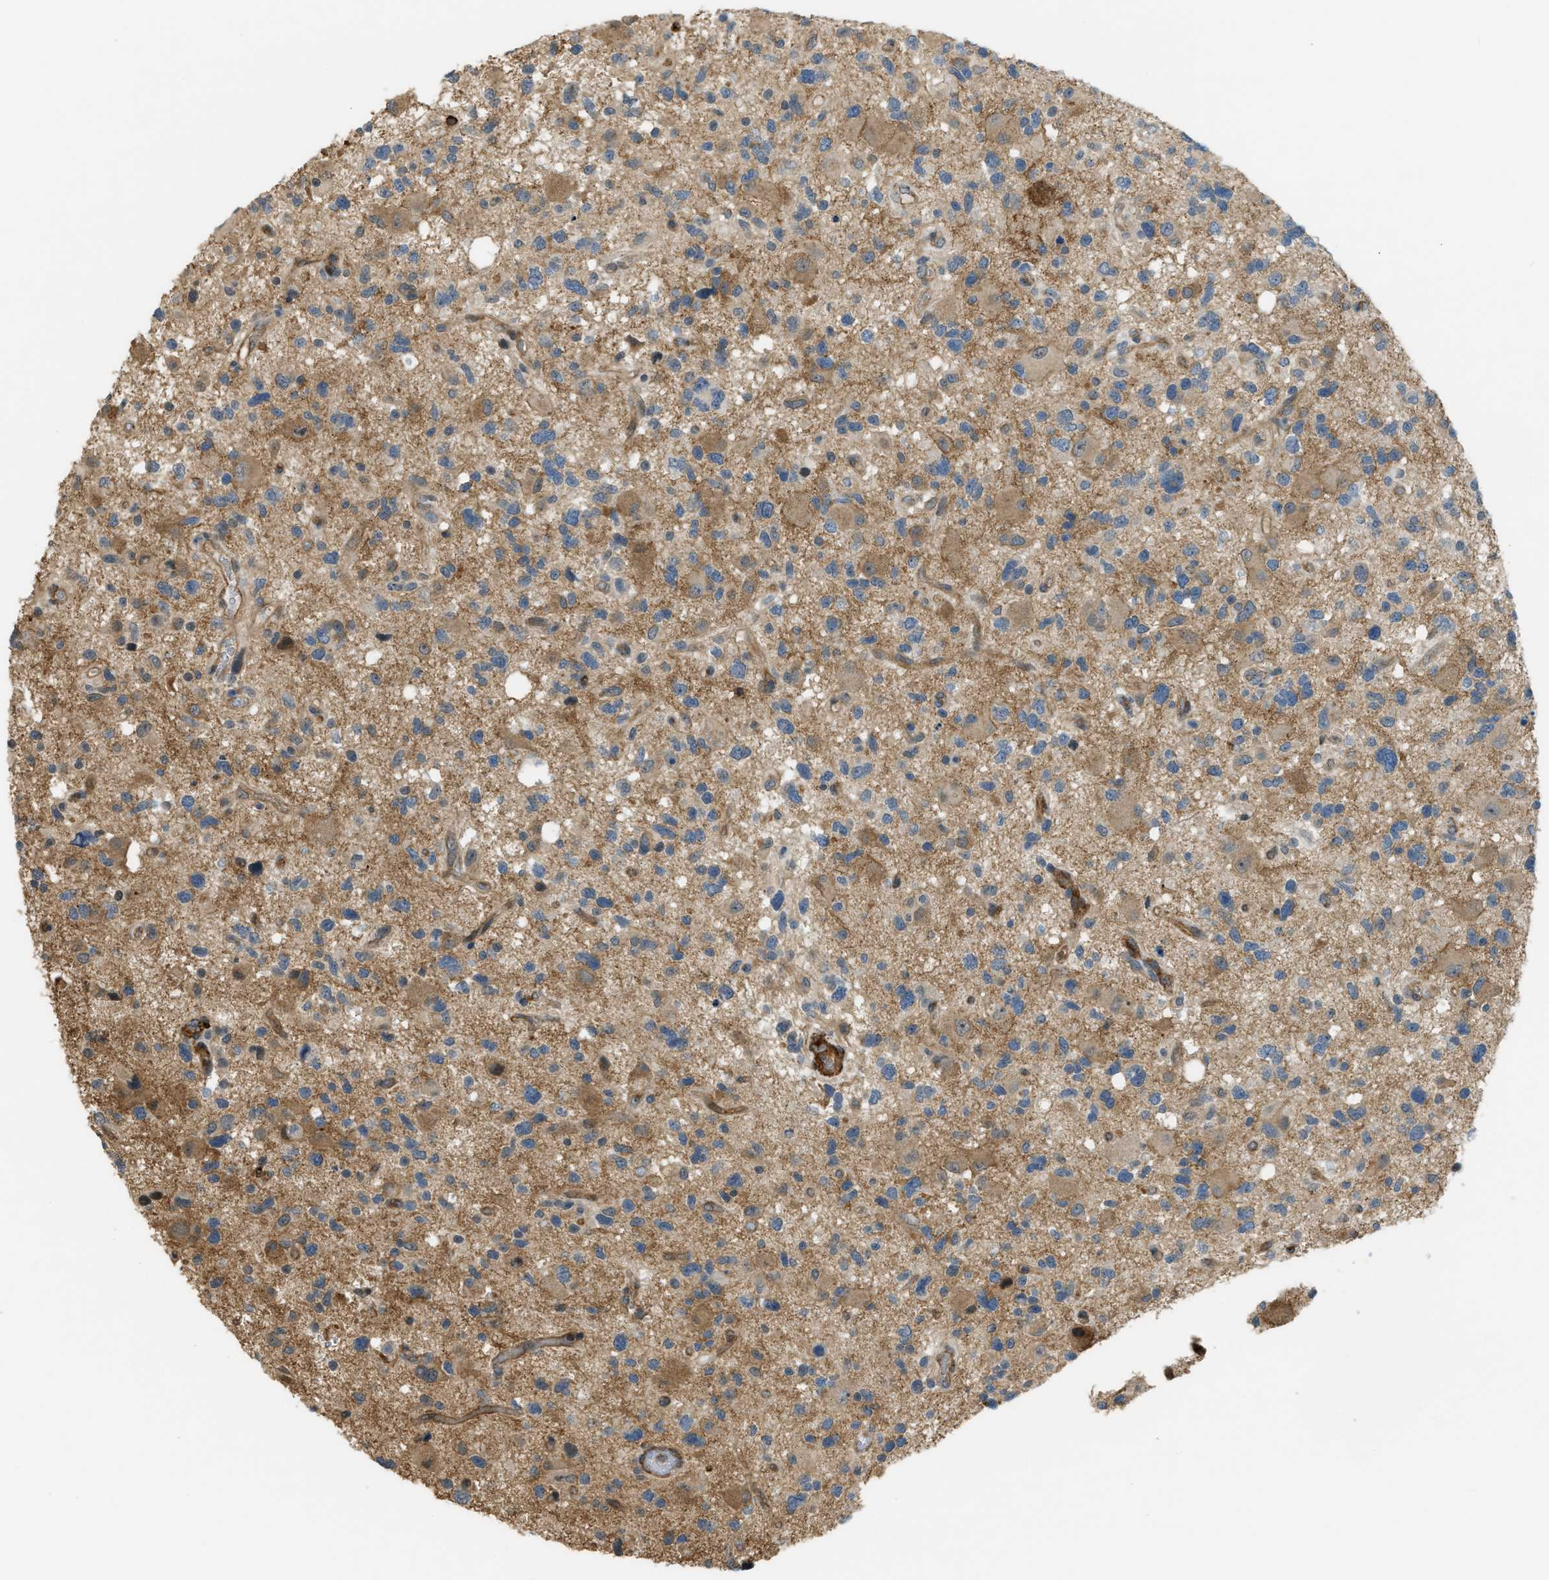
{"staining": {"intensity": "moderate", "quantity": ">75%", "location": "cytoplasmic/membranous"}, "tissue": "glioma", "cell_type": "Tumor cells", "image_type": "cancer", "snomed": [{"axis": "morphology", "description": "Glioma, malignant, High grade"}, {"axis": "topography", "description": "Brain"}], "caption": "A photomicrograph of malignant glioma (high-grade) stained for a protein shows moderate cytoplasmic/membranous brown staining in tumor cells.", "gene": "KIAA1671", "patient": {"sex": "male", "age": 33}}